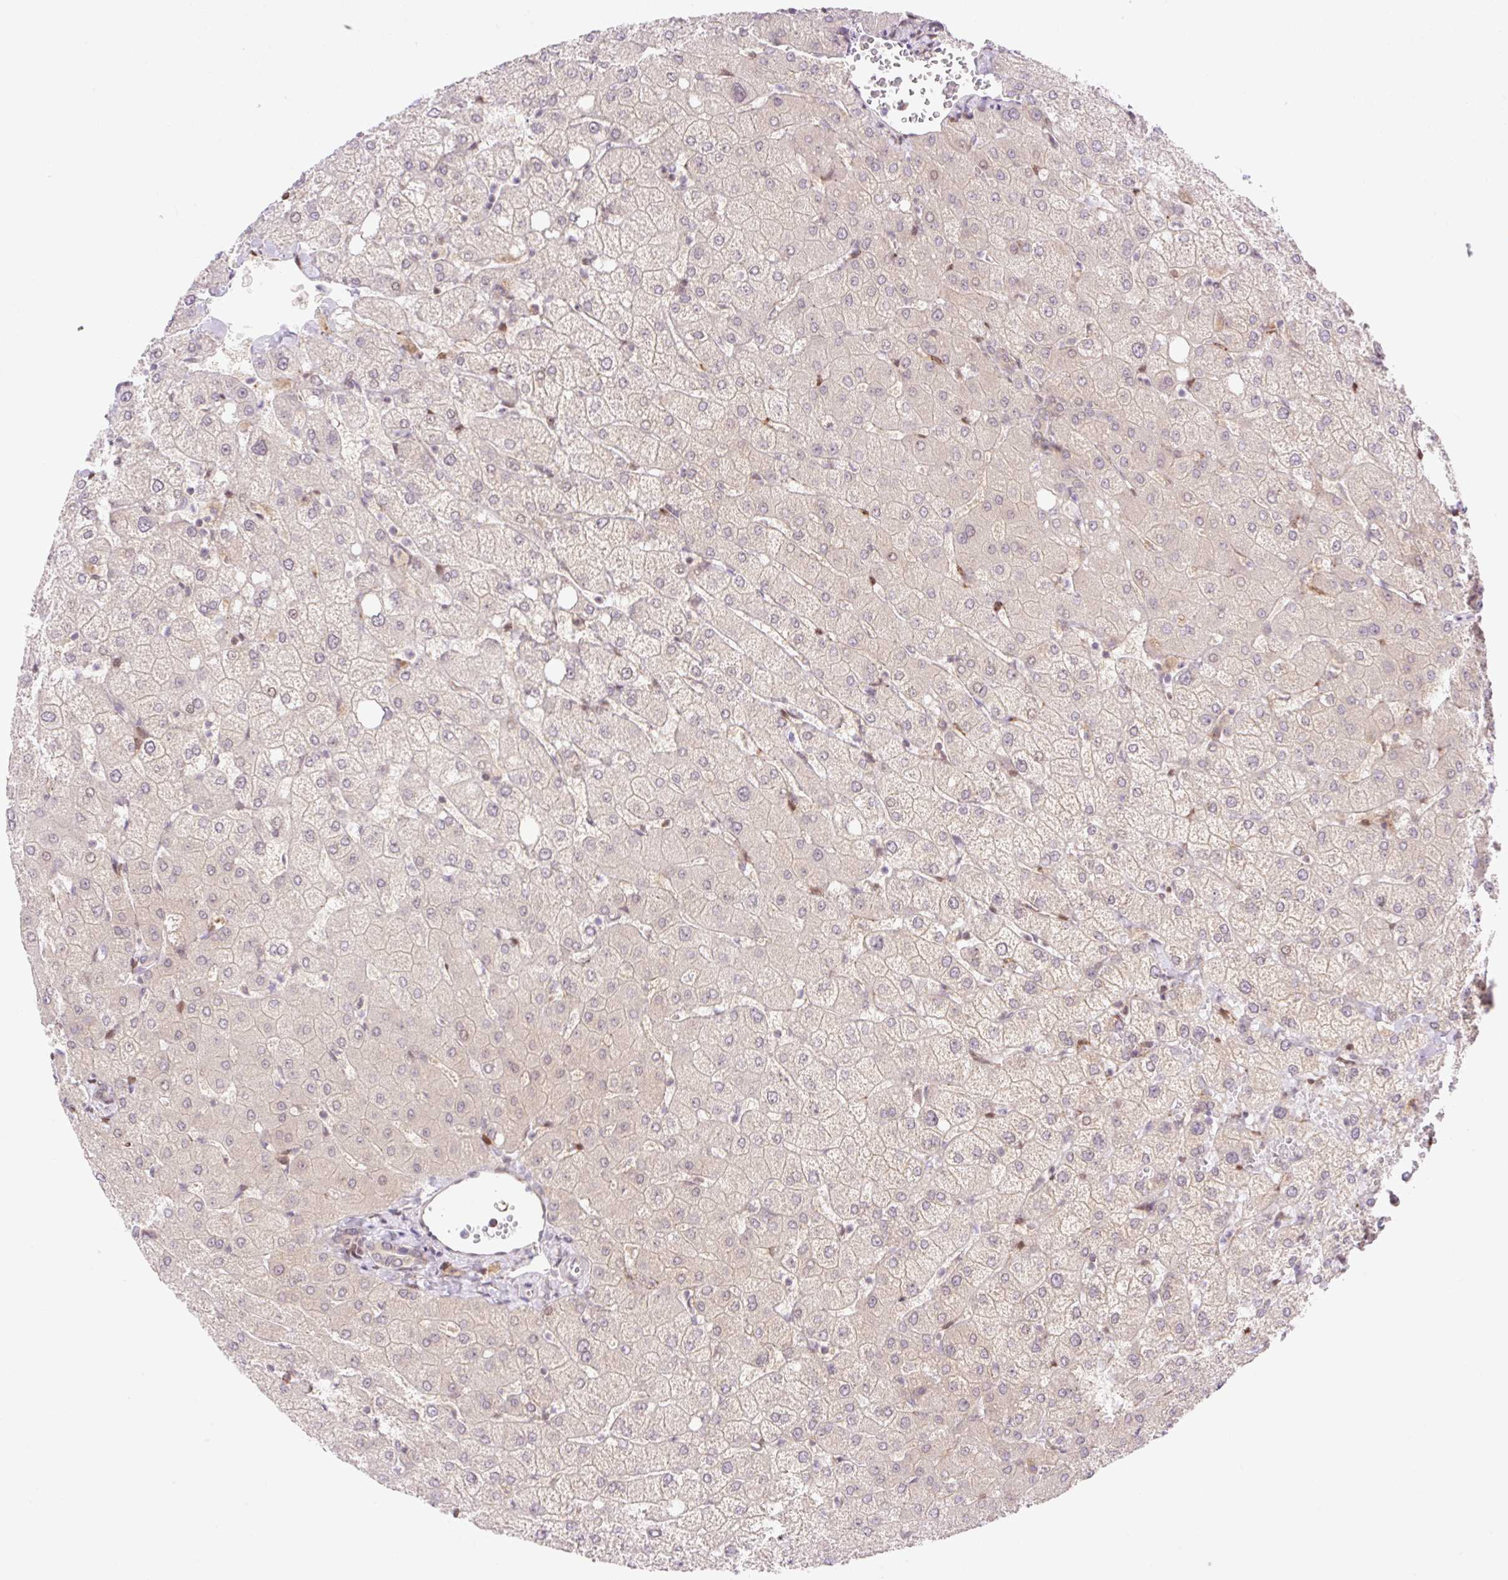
{"staining": {"intensity": "negative", "quantity": "none", "location": "none"}, "tissue": "liver", "cell_type": "Cholangiocytes", "image_type": "normal", "snomed": [{"axis": "morphology", "description": "Normal tissue, NOS"}, {"axis": "topography", "description": "Liver"}], "caption": "DAB immunohistochemical staining of unremarkable human liver displays no significant staining in cholangiocytes.", "gene": "ENSG00000264668", "patient": {"sex": "female", "age": 54}}